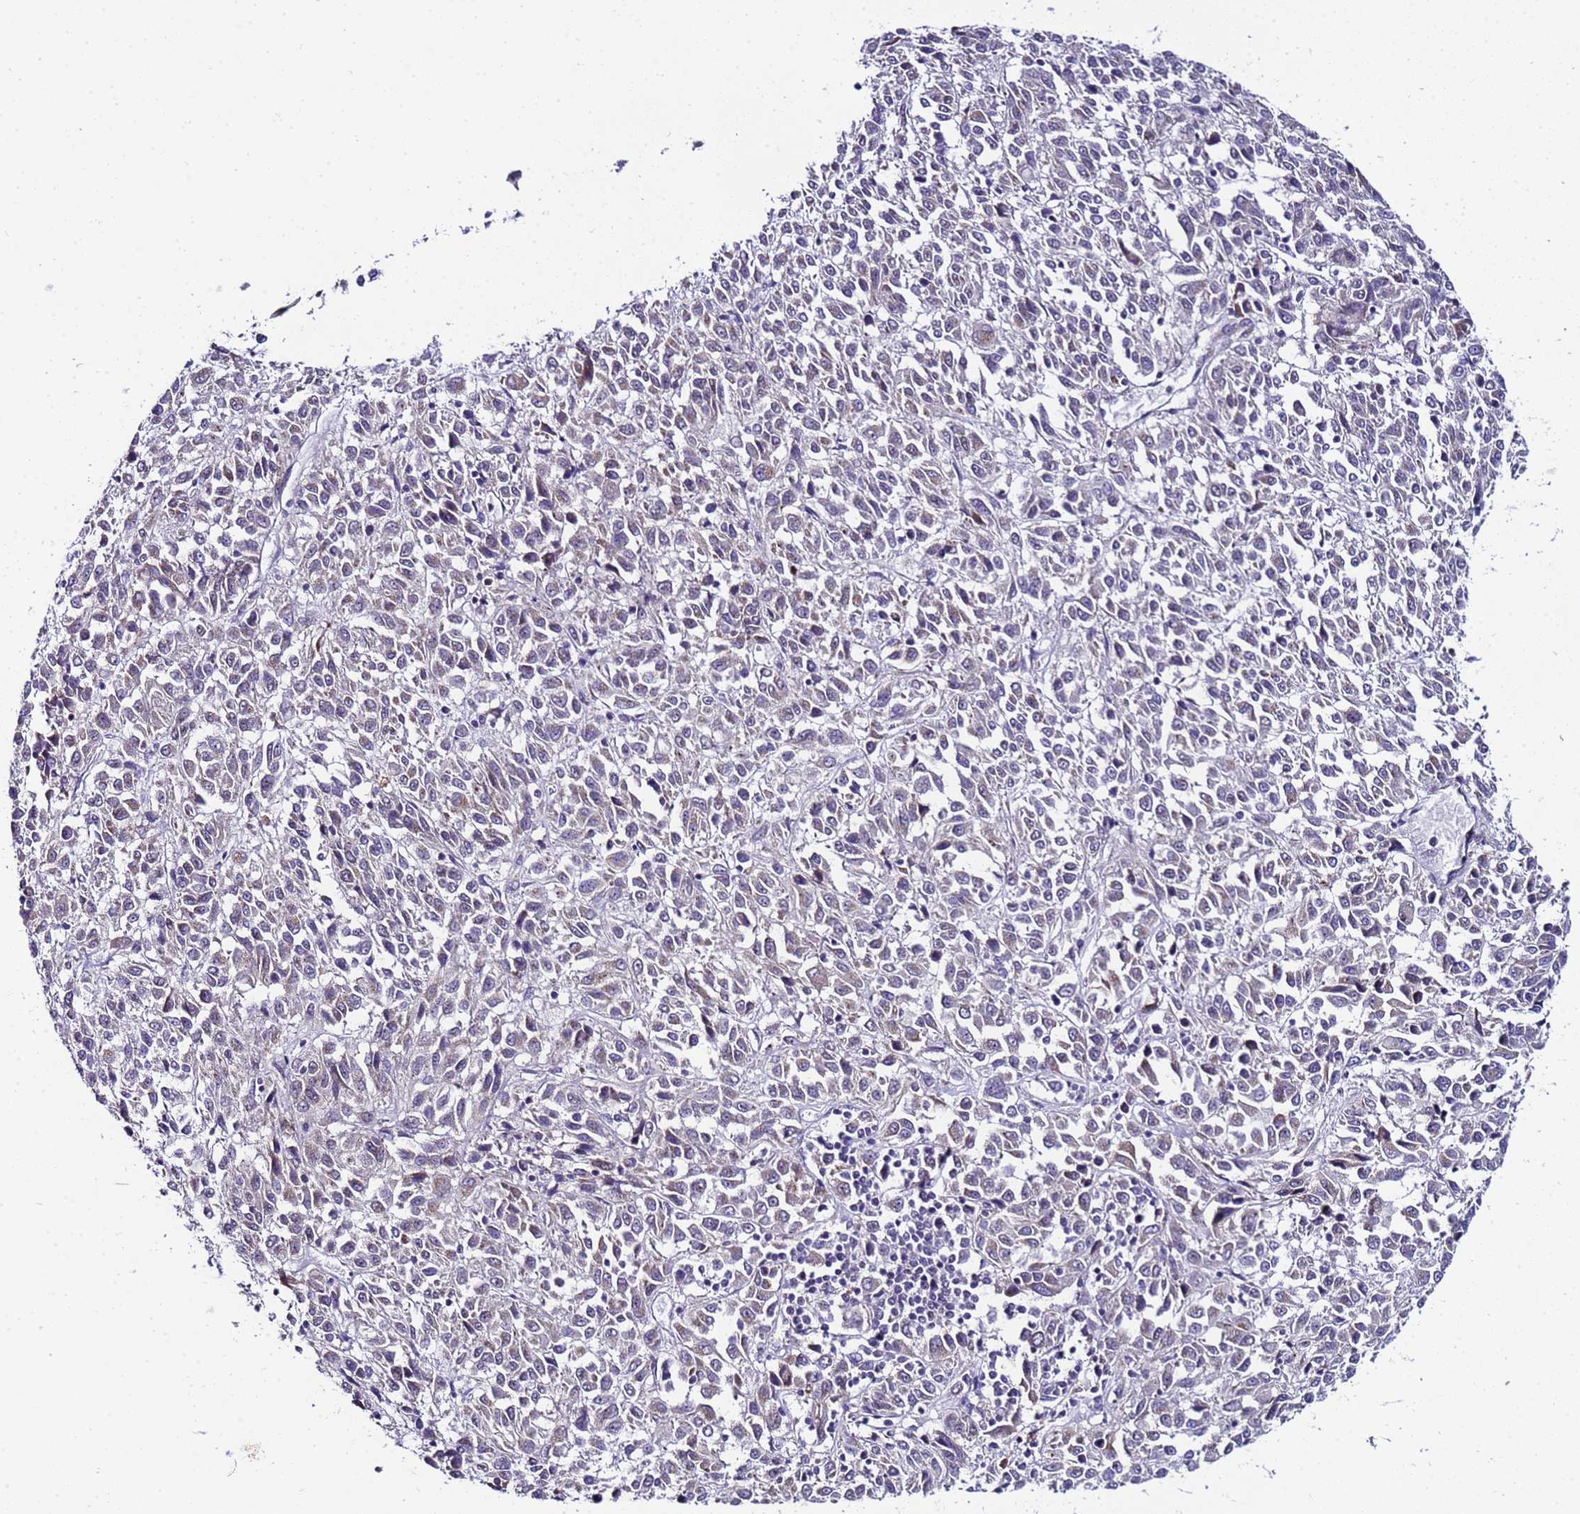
{"staining": {"intensity": "weak", "quantity": "25%-75%", "location": "cytoplasmic/membranous"}, "tissue": "melanoma", "cell_type": "Tumor cells", "image_type": "cancer", "snomed": [{"axis": "morphology", "description": "Malignant melanoma, Metastatic site"}, {"axis": "topography", "description": "Lung"}], "caption": "Protein analysis of malignant melanoma (metastatic site) tissue demonstrates weak cytoplasmic/membranous expression in about 25%-75% of tumor cells.", "gene": "C19orf47", "patient": {"sex": "male", "age": 64}}